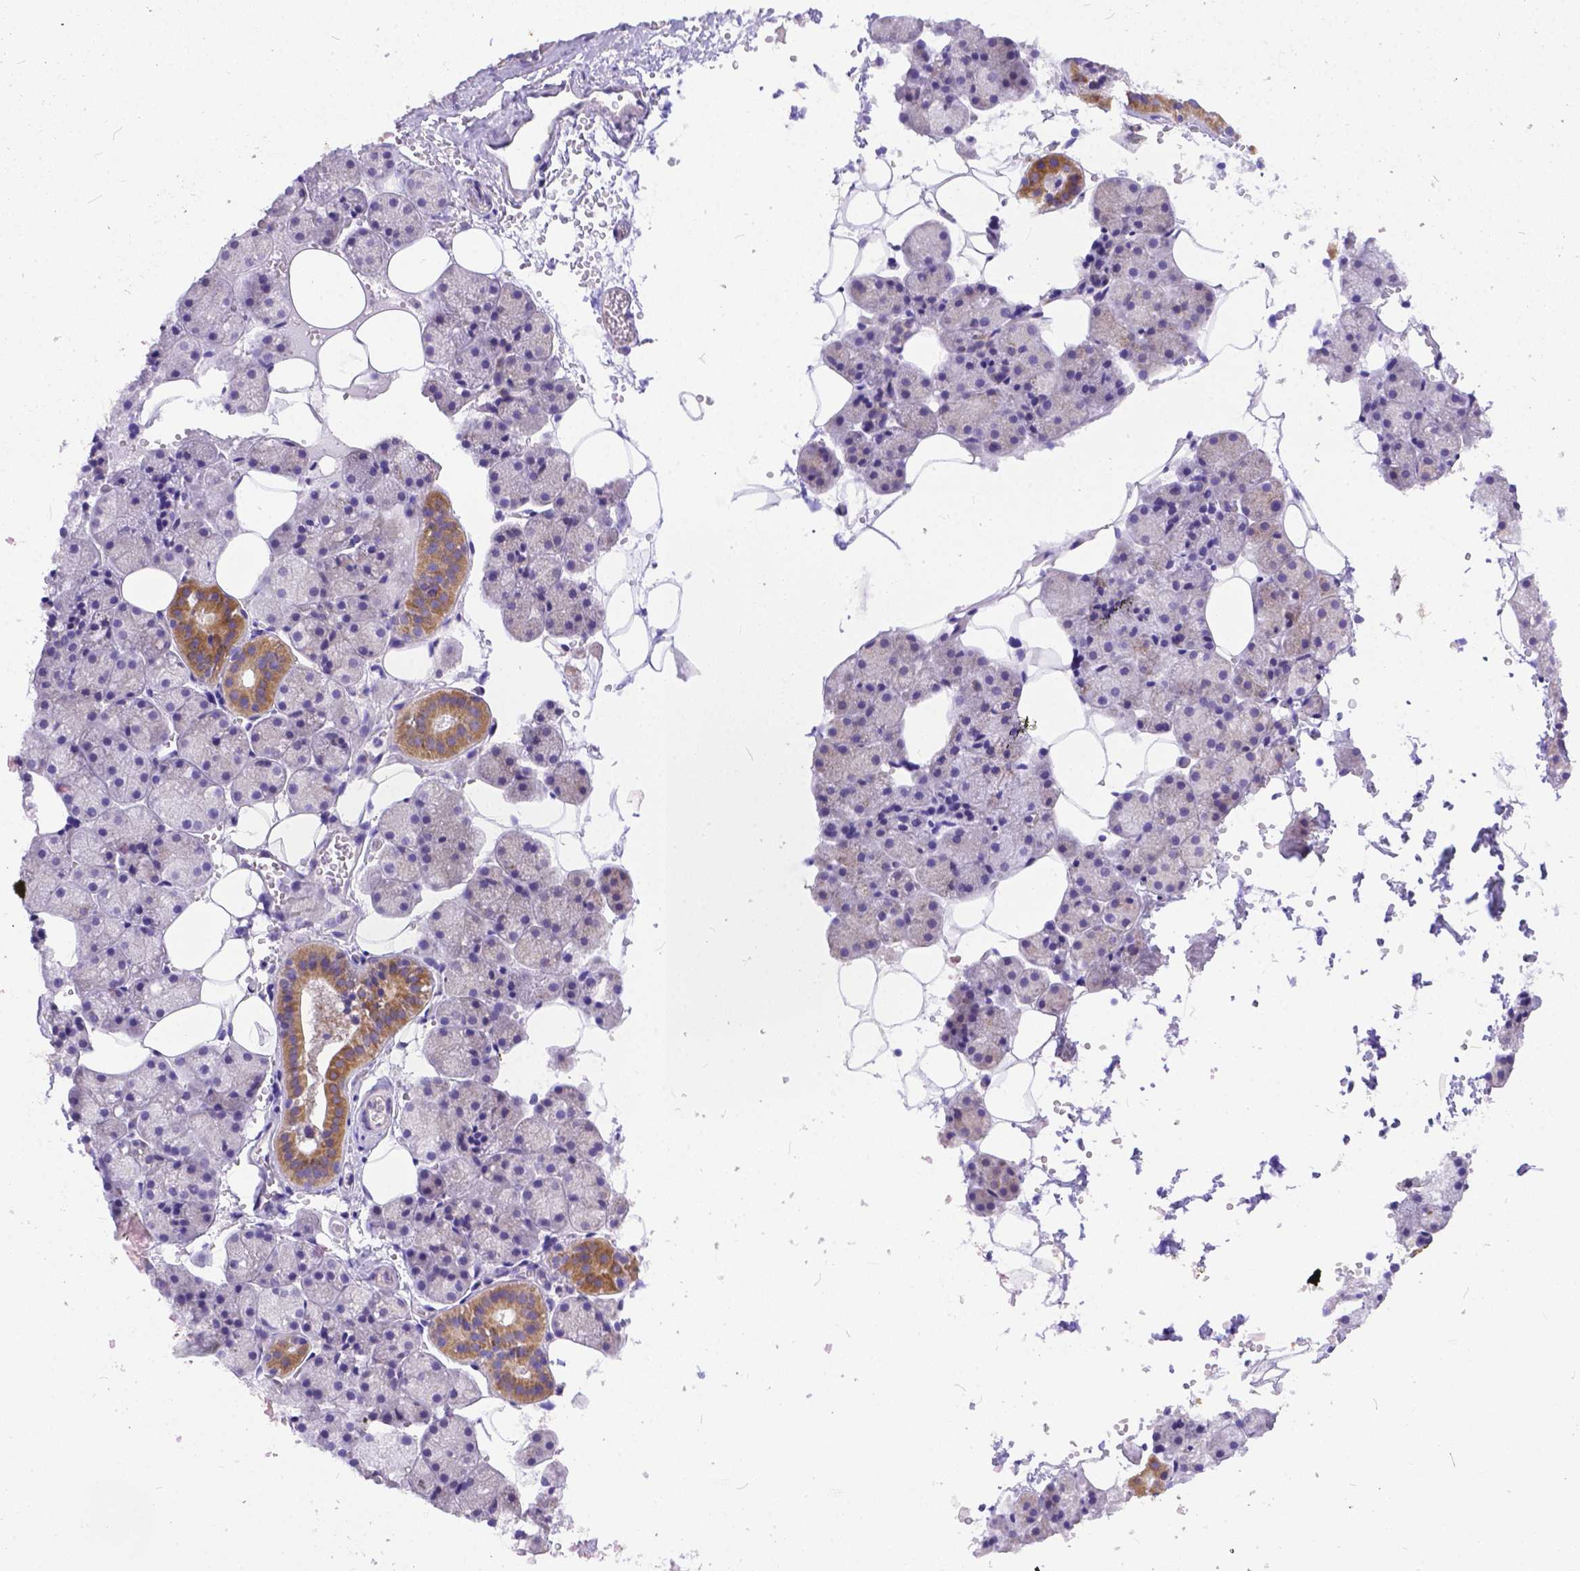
{"staining": {"intensity": "moderate", "quantity": "<25%", "location": "cytoplasmic/membranous"}, "tissue": "salivary gland", "cell_type": "Glandular cells", "image_type": "normal", "snomed": [{"axis": "morphology", "description": "Normal tissue, NOS"}, {"axis": "topography", "description": "Salivary gland"}], "caption": "Immunohistochemical staining of unremarkable human salivary gland reveals moderate cytoplasmic/membranous protein positivity in about <25% of glandular cells. (IHC, brightfield microscopy, high magnification).", "gene": "DLEC1", "patient": {"sex": "male", "age": 38}}